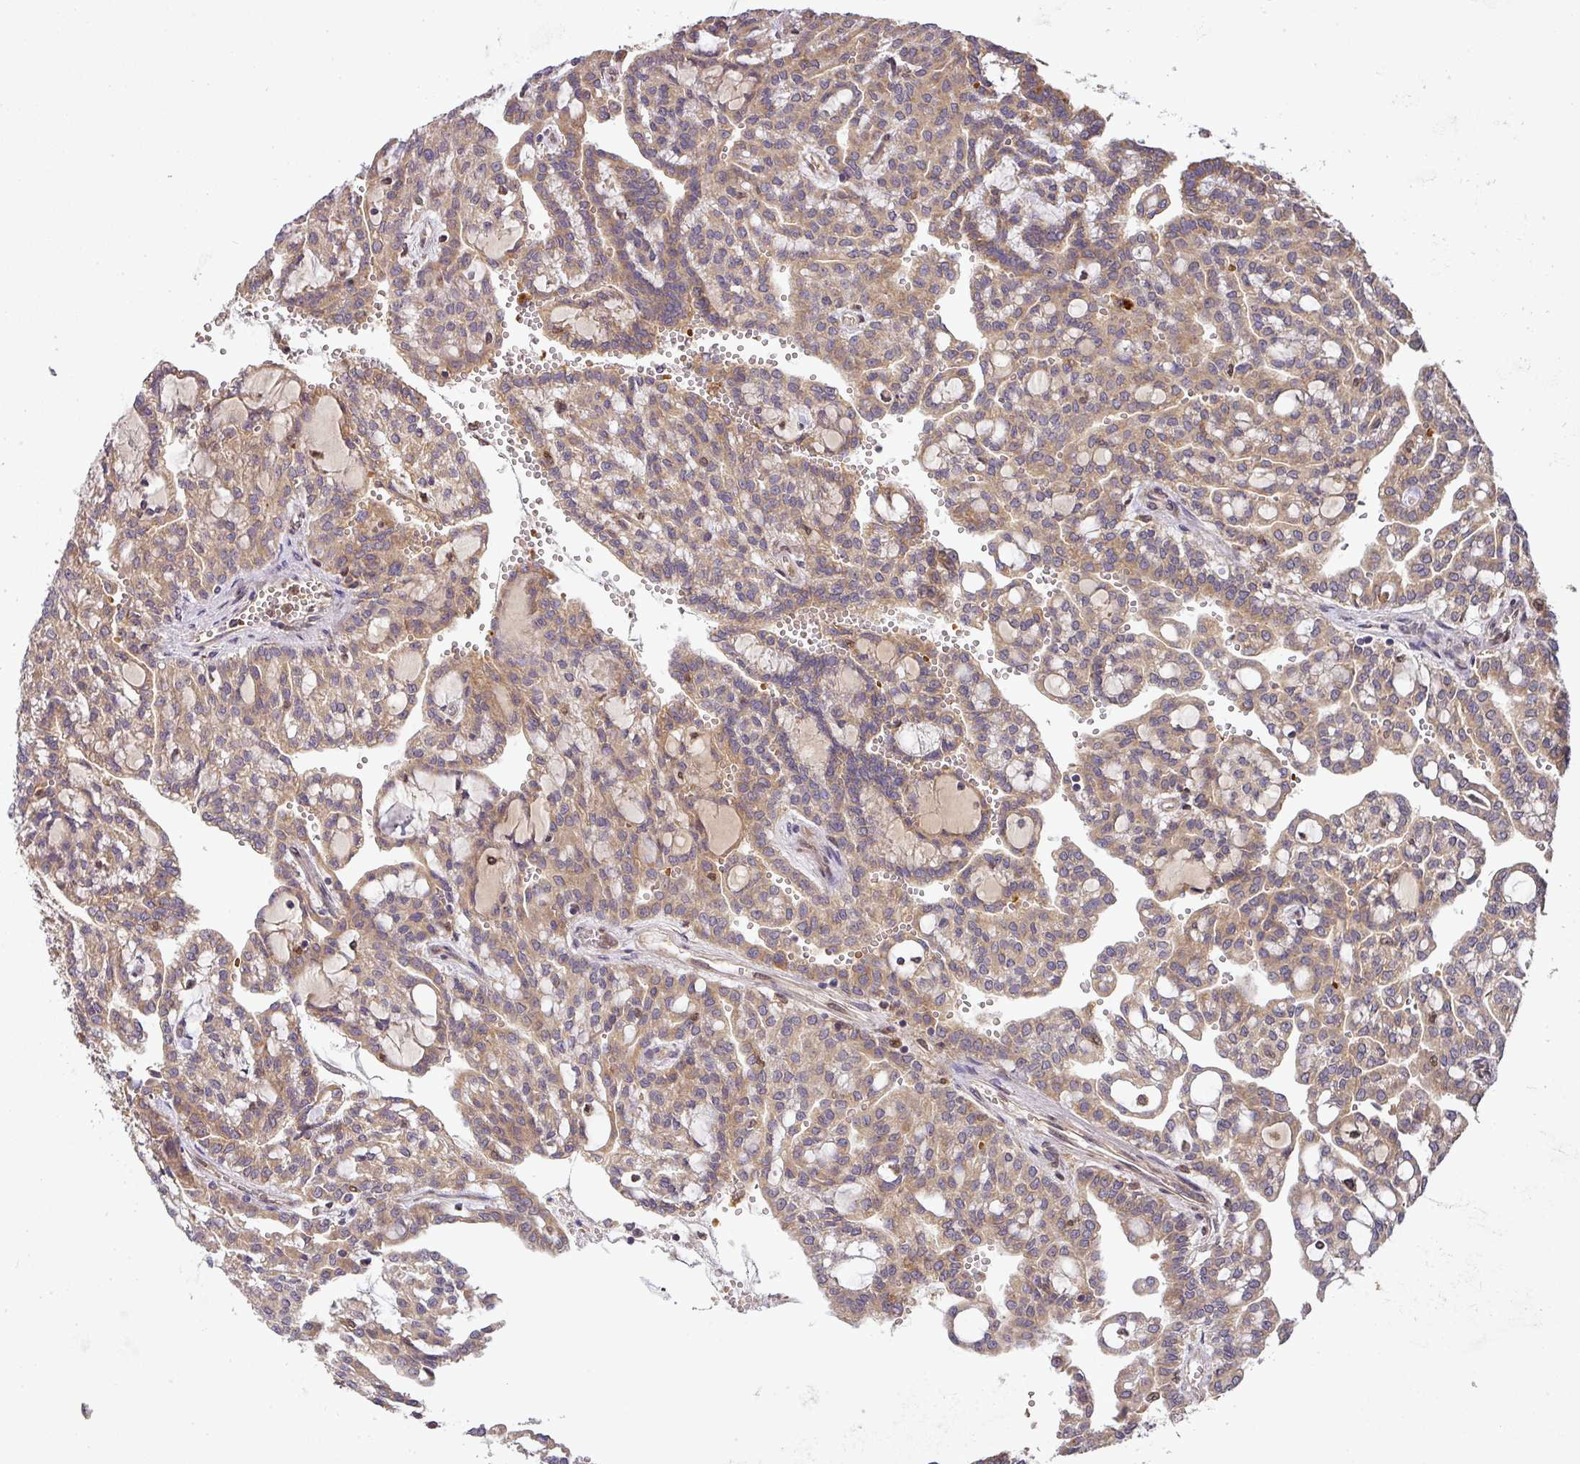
{"staining": {"intensity": "moderate", "quantity": ">75%", "location": "cytoplasmic/membranous"}, "tissue": "renal cancer", "cell_type": "Tumor cells", "image_type": "cancer", "snomed": [{"axis": "morphology", "description": "Adenocarcinoma, NOS"}, {"axis": "topography", "description": "Kidney"}], "caption": "A brown stain shows moderate cytoplasmic/membranous staining of a protein in adenocarcinoma (renal) tumor cells. (IHC, brightfield microscopy, high magnification).", "gene": "MALSU1", "patient": {"sex": "male", "age": 63}}